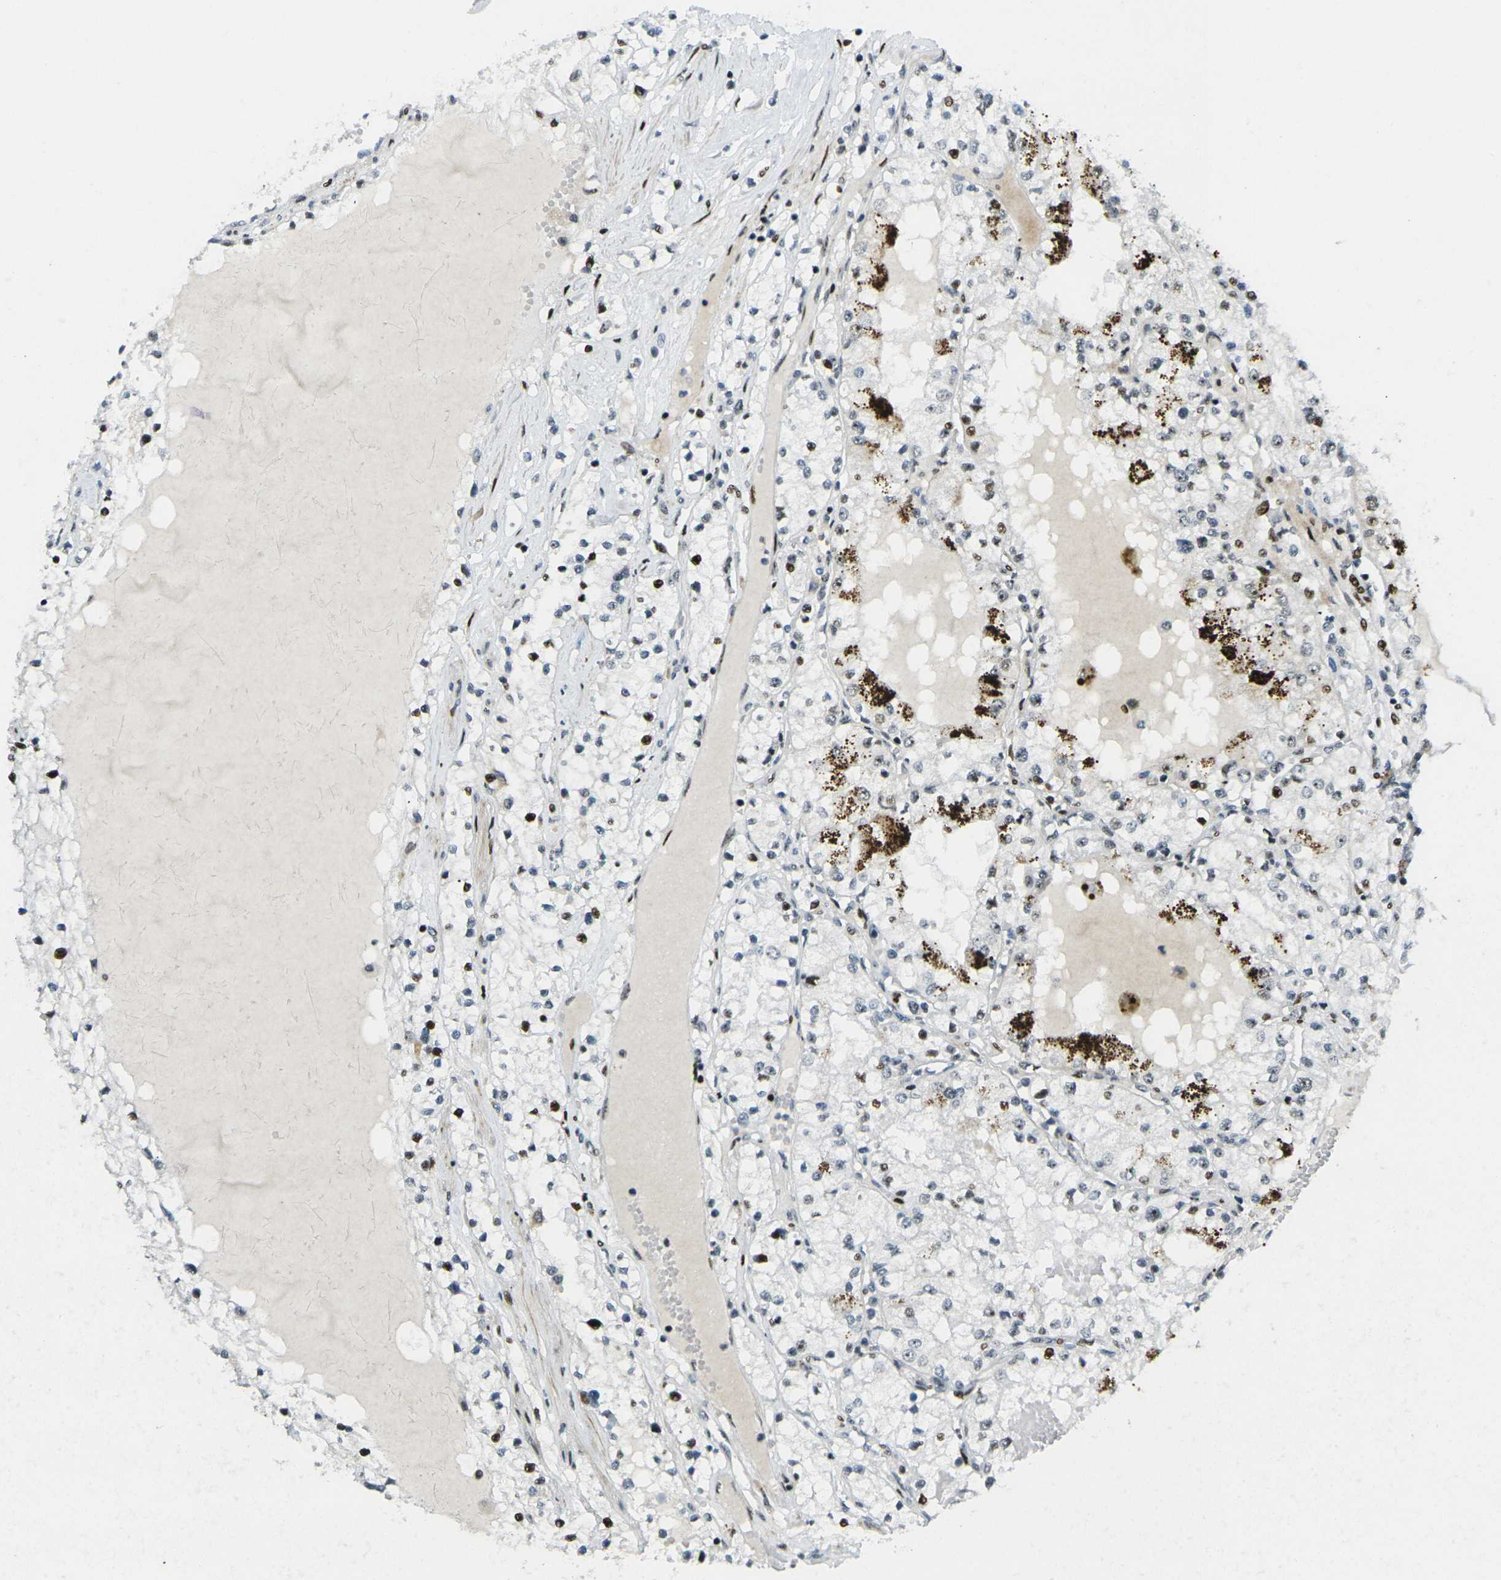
{"staining": {"intensity": "strong", "quantity": "25%-75%", "location": "nuclear"}, "tissue": "renal cancer", "cell_type": "Tumor cells", "image_type": "cancer", "snomed": [{"axis": "morphology", "description": "Adenocarcinoma, NOS"}, {"axis": "topography", "description": "Kidney"}], "caption": "Immunohistochemical staining of renal cancer exhibits high levels of strong nuclear protein staining in about 25%-75% of tumor cells.", "gene": "UBE2C", "patient": {"sex": "male", "age": 68}}